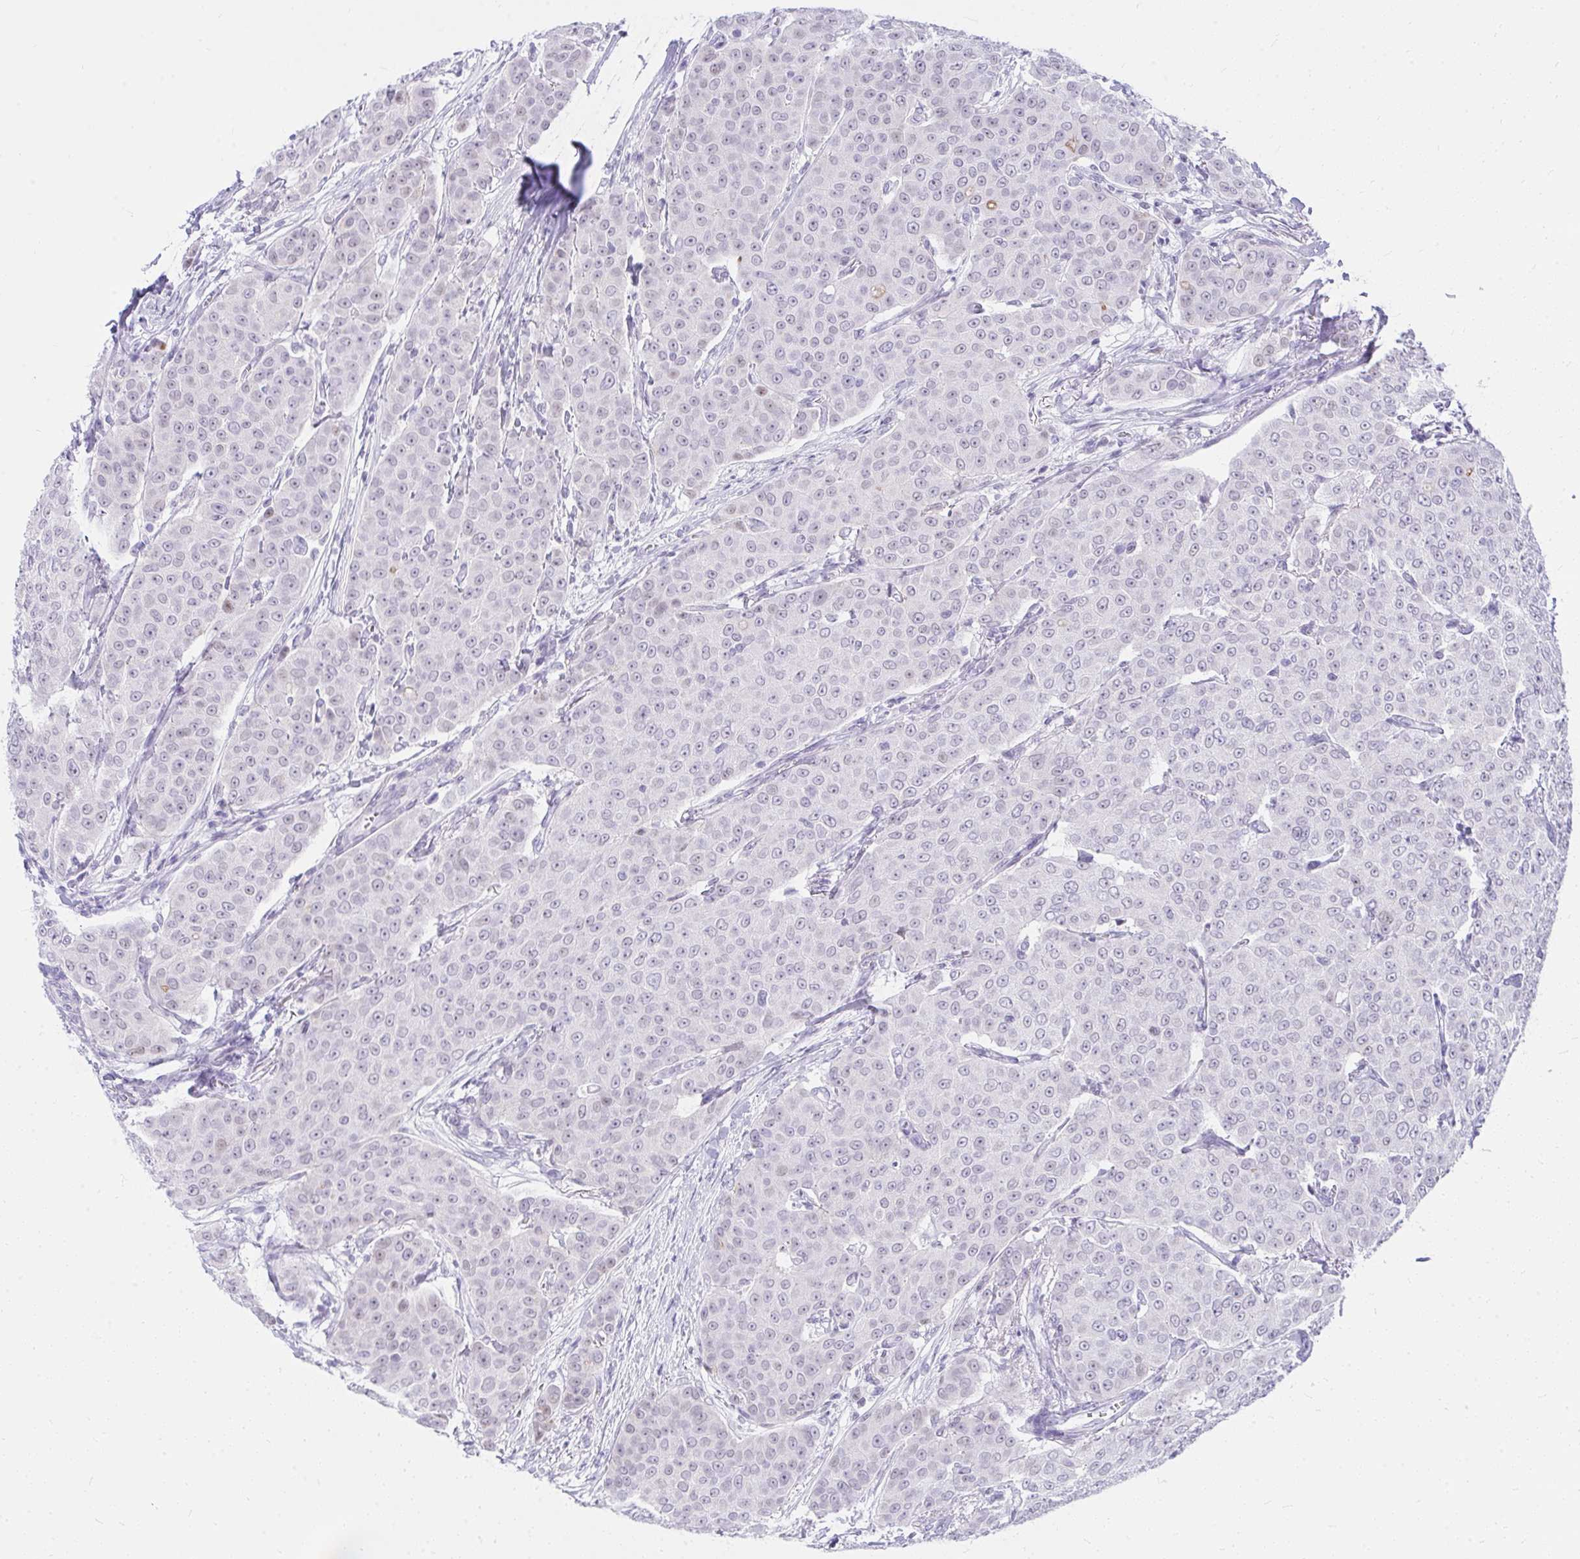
{"staining": {"intensity": "moderate", "quantity": "<25%", "location": "cytoplasmic/membranous"}, "tissue": "breast cancer", "cell_type": "Tumor cells", "image_type": "cancer", "snomed": [{"axis": "morphology", "description": "Duct carcinoma"}, {"axis": "topography", "description": "Breast"}], "caption": "Human breast invasive ductal carcinoma stained with a brown dye reveals moderate cytoplasmic/membranous positive staining in about <25% of tumor cells.", "gene": "OR5F1", "patient": {"sex": "female", "age": 91}}